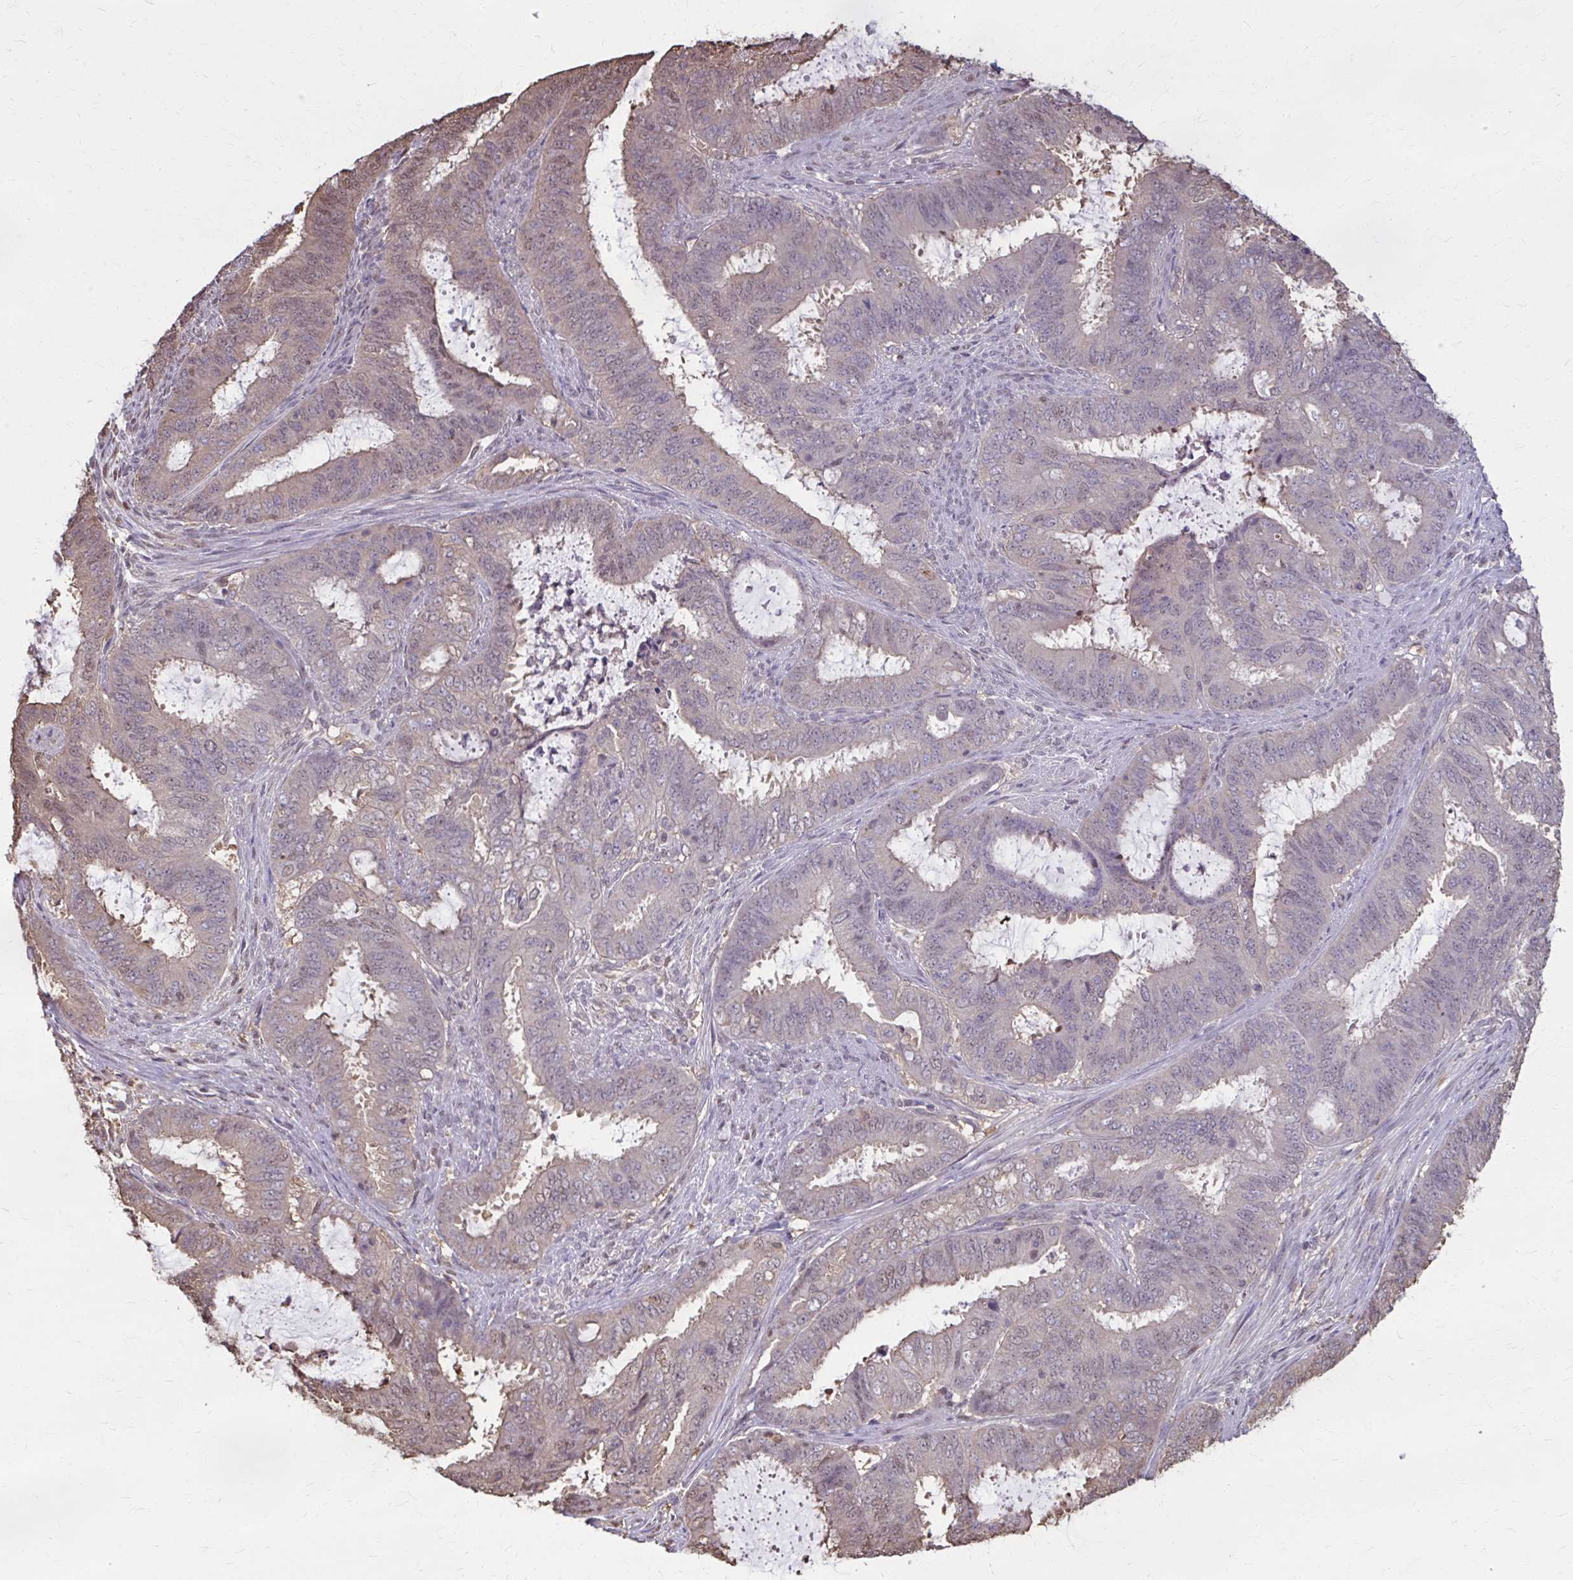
{"staining": {"intensity": "weak", "quantity": "<25%", "location": "cytoplasmic/membranous,nuclear"}, "tissue": "endometrial cancer", "cell_type": "Tumor cells", "image_type": "cancer", "snomed": [{"axis": "morphology", "description": "Adenocarcinoma, NOS"}, {"axis": "topography", "description": "Endometrium"}], "caption": "Immunohistochemistry (IHC) micrograph of human endometrial cancer (adenocarcinoma) stained for a protein (brown), which reveals no expression in tumor cells.", "gene": "ING4", "patient": {"sex": "female", "age": 51}}